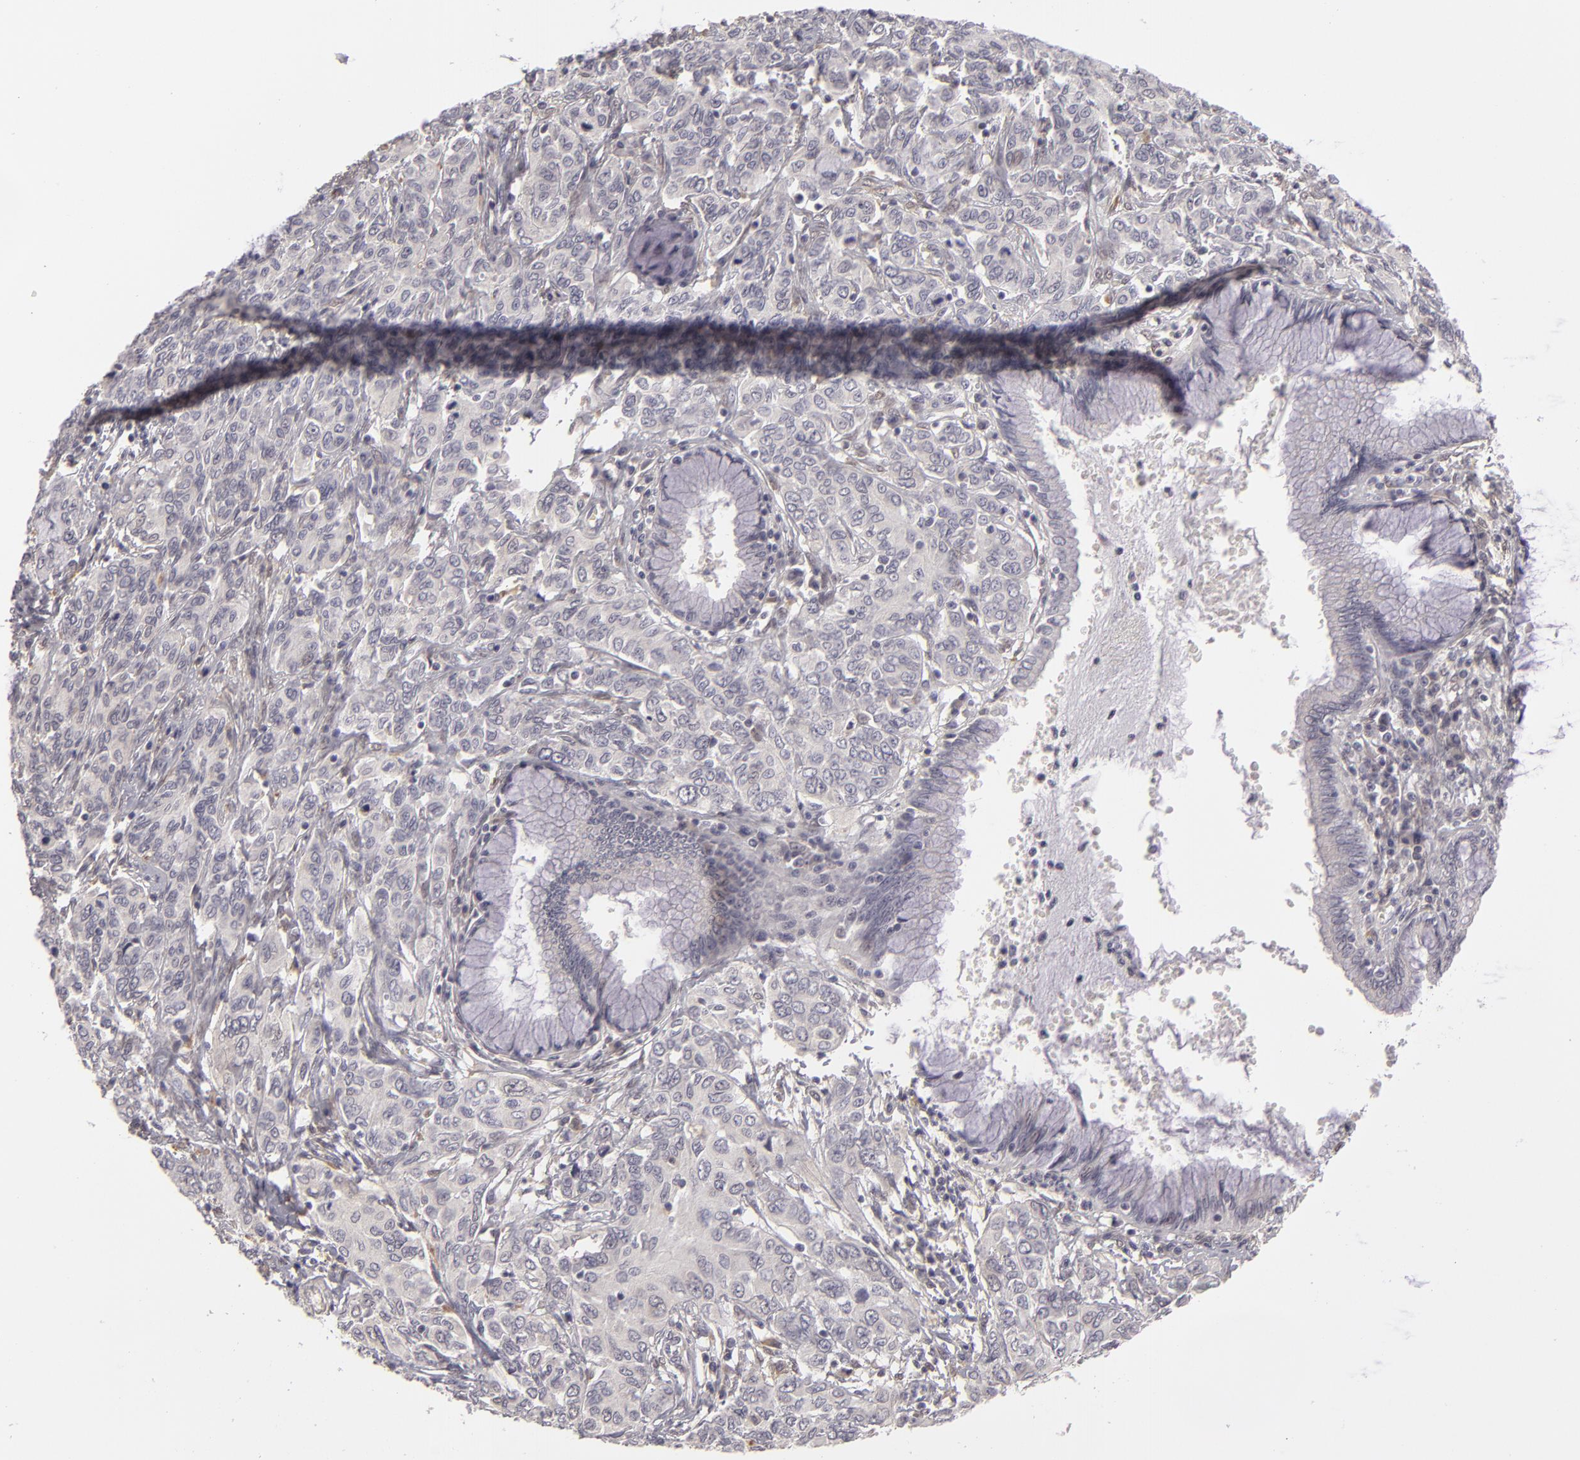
{"staining": {"intensity": "negative", "quantity": "none", "location": "none"}, "tissue": "cervical cancer", "cell_type": "Tumor cells", "image_type": "cancer", "snomed": [{"axis": "morphology", "description": "Squamous cell carcinoma, NOS"}, {"axis": "topography", "description": "Cervix"}], "caption": "Immunohistochemistry photomicrograph of neoplastic tissue: human cervical cancer stained with DAB demonstrates no significant protein expression in tumor cells. (Stains: DAB (3,3'-diaminobenzidine) immunohistochemistry (IHC) with hematoxylin counter stain, Microscopy: brightfield microscopy at high magnification).", "gene": "EFS", "patient": {"sex": "female", "age": 38}}